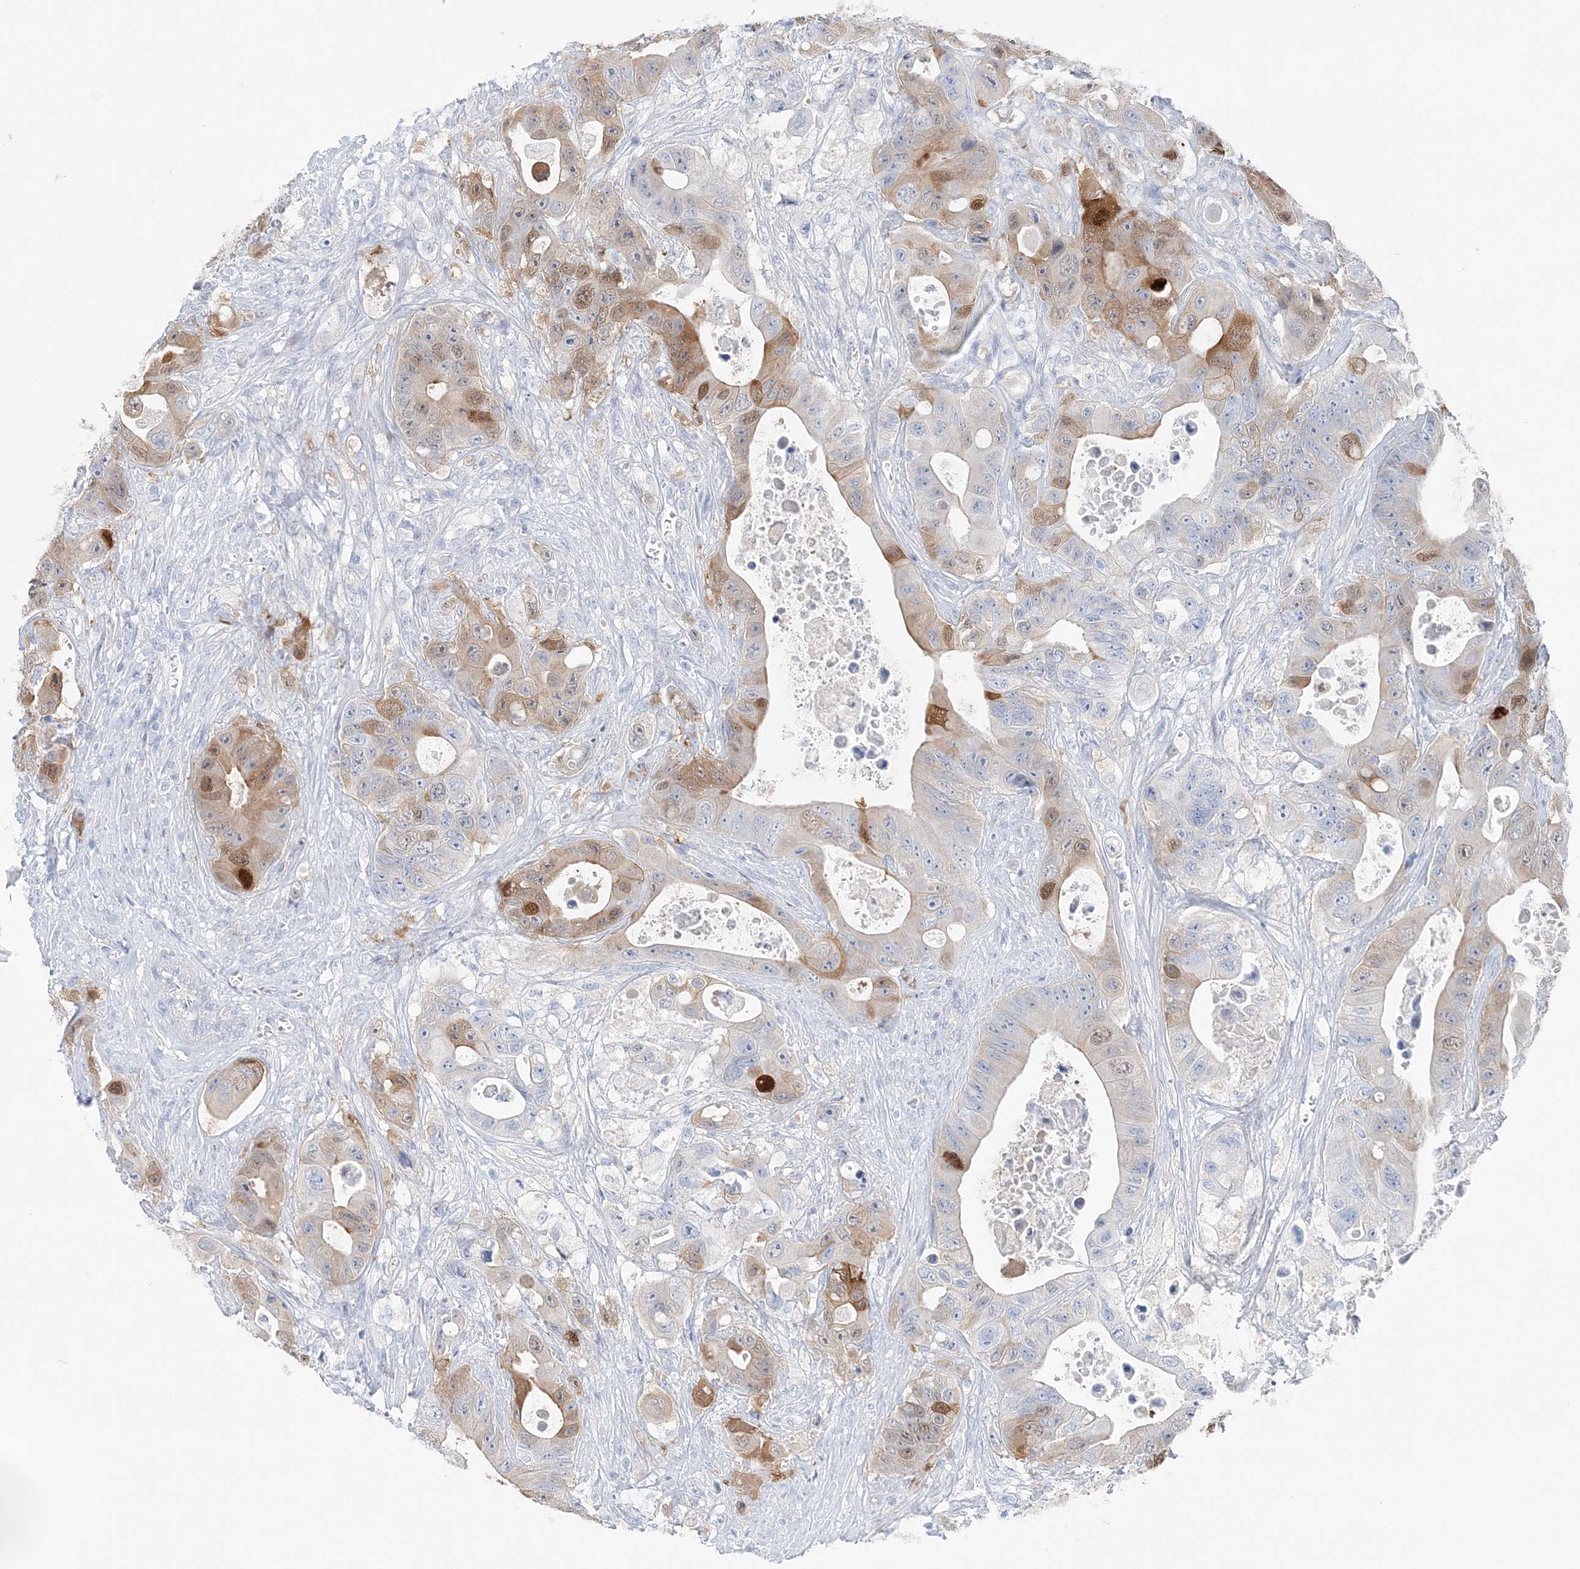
{"staining": {"intensity": "moderate", "quantity": "<25%", "location": "cytoplasmic/membranous,nuclear"}, "tissue": "colorectal cancer", "cell_type": "Tumor cells", "image_type": "cancer", "snomed": [{"axis": "morphology", "description": "Adenocarcinoma, NOS"}, {"axis": "topography", "description": "Colon"}], "caption": "Protein positivity by IHC exhibits moderate cytoplasmic/membranous and nuclear positivity in about <25% of tumor cells in colorectal cancer (adenocarcinoma). (DAB (3,3'-diaminobenzidine) IHC with brightfield microscopy, high magnification).", "gene": "HMGCS1", "patient": {"sex": "female", "age": 46}}